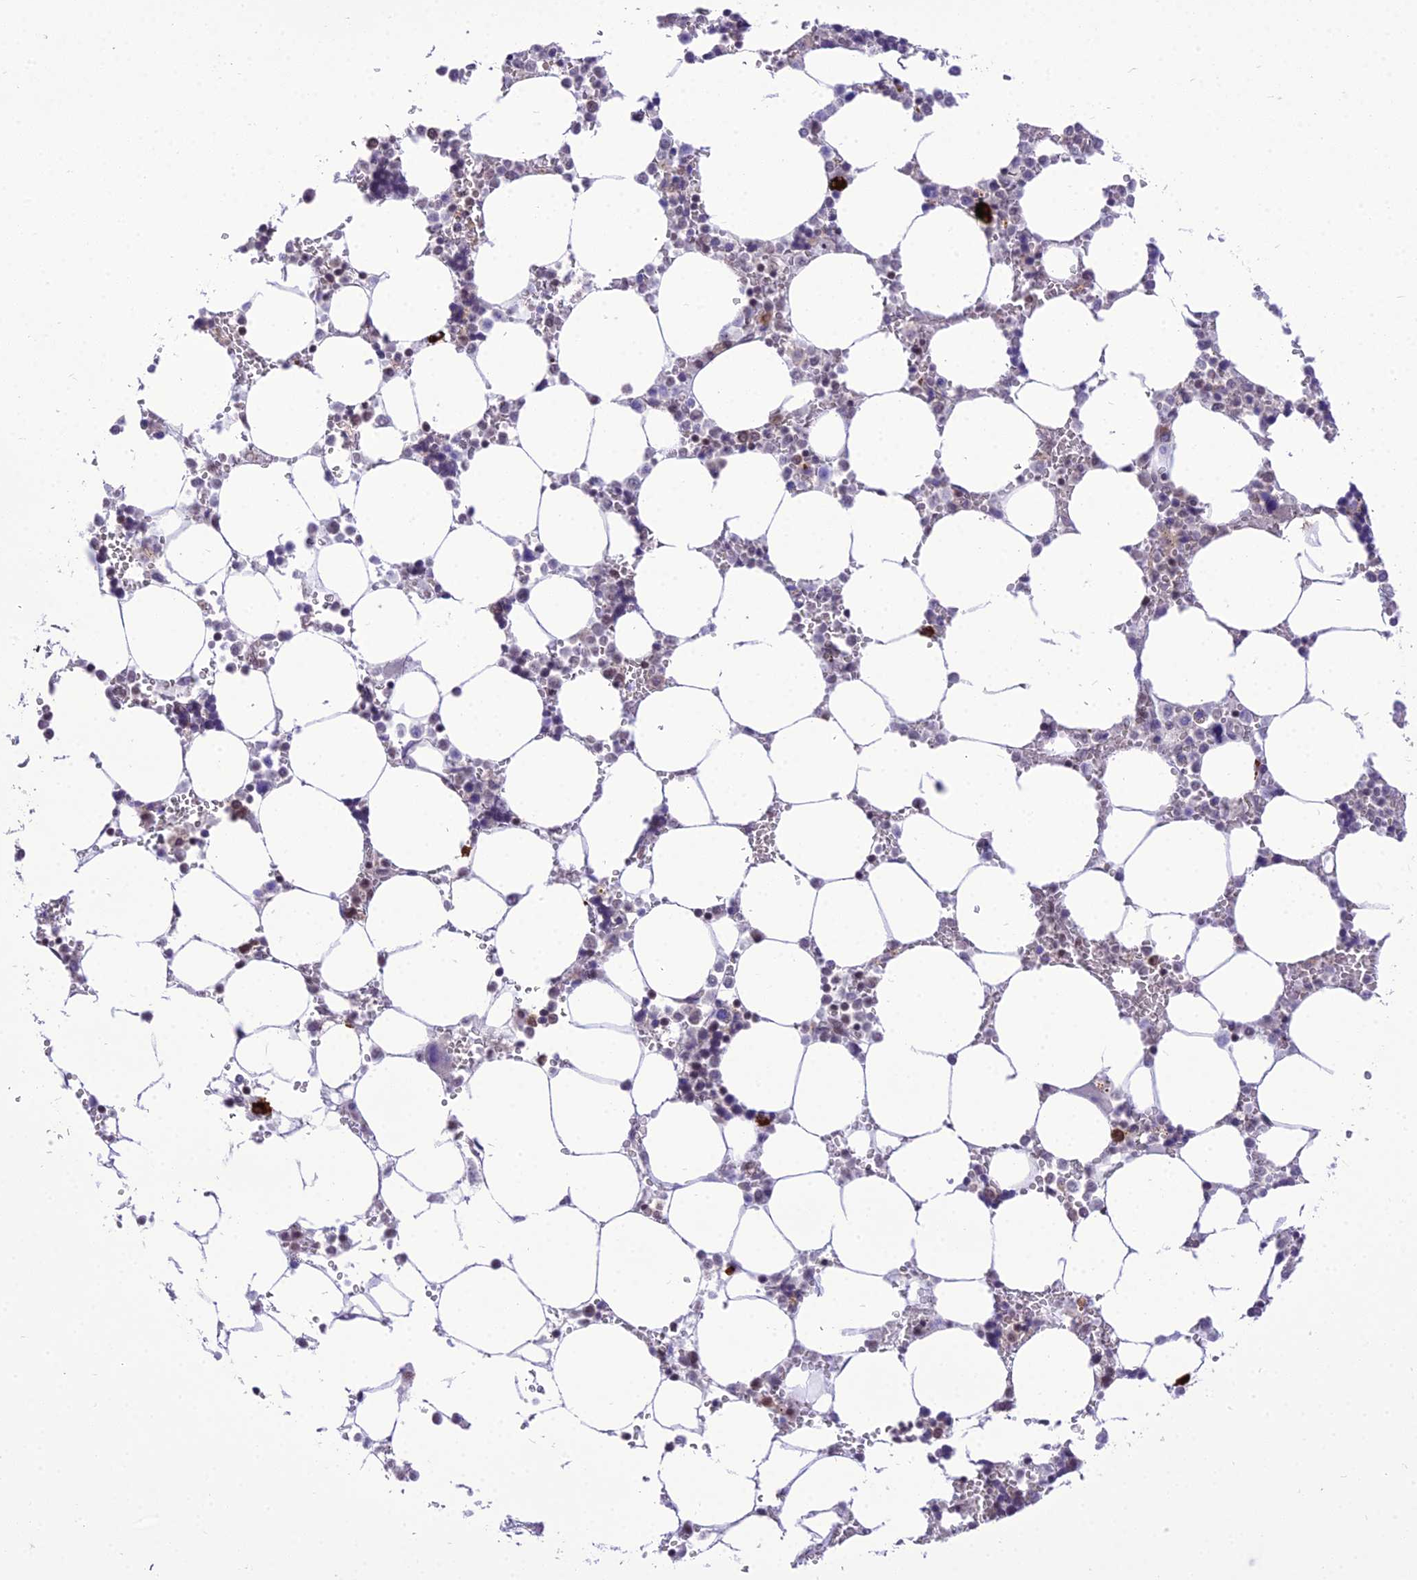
{"staining": {"intensity": "moderate", "quantity": "25%-75%", "location": "nuclear"}, "tissue": "bone marrow", "cell_type": "Hematopoietic cells", "image_type": "normal", "snomed": [{"axis": "morphology", "description": "Normal tissue, NOS"}, {"axis": "topography", "description": "Bone marrow"}], "caption": "Immunohistochemical staining of unremarkable bone marrow displays 25%-75% levels of moderate nuclear protein staining in about 25%-75% of hematopoietic cells.", "gene": "SH3RF3", "patient": {"sex": "male", "age": 64}}